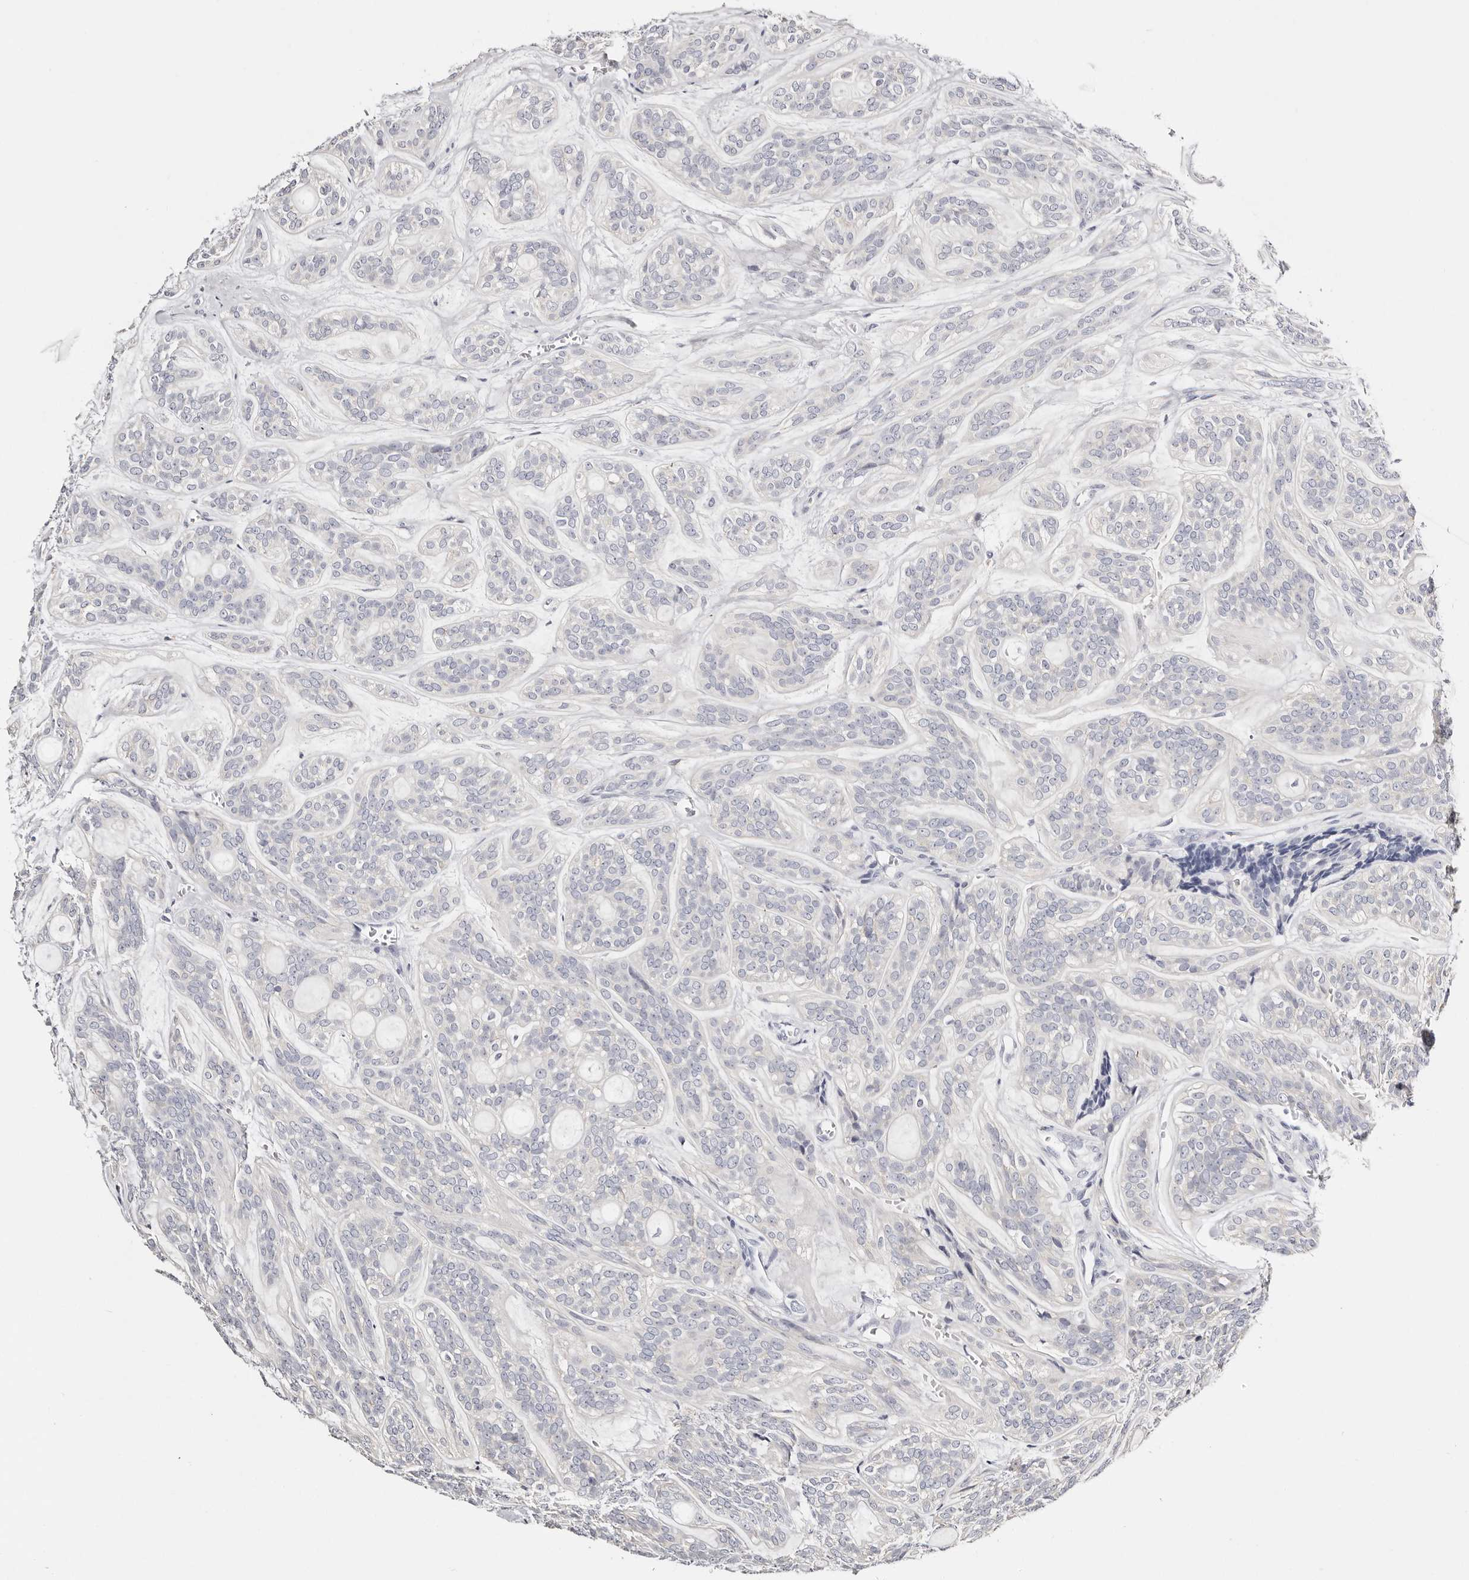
{"staining": {"intensity": "negative", "quantity": "none", "location": "none"}, "tissue": "head and neck cancer", "cell_type": "Tumor cells", "image_type": "cancer", "snomed": [{"axis": "morphology", "description": "Adenocarcinoma, NOS"}, {"axis": "topography", "description": "Head-Neck"}], "caption": "A micrograph of head and neck cancer stained for a protein displays no brown staining in tumor cells.", "gene": "ROM1", "patient": {"sex": "male", "age": 66}}